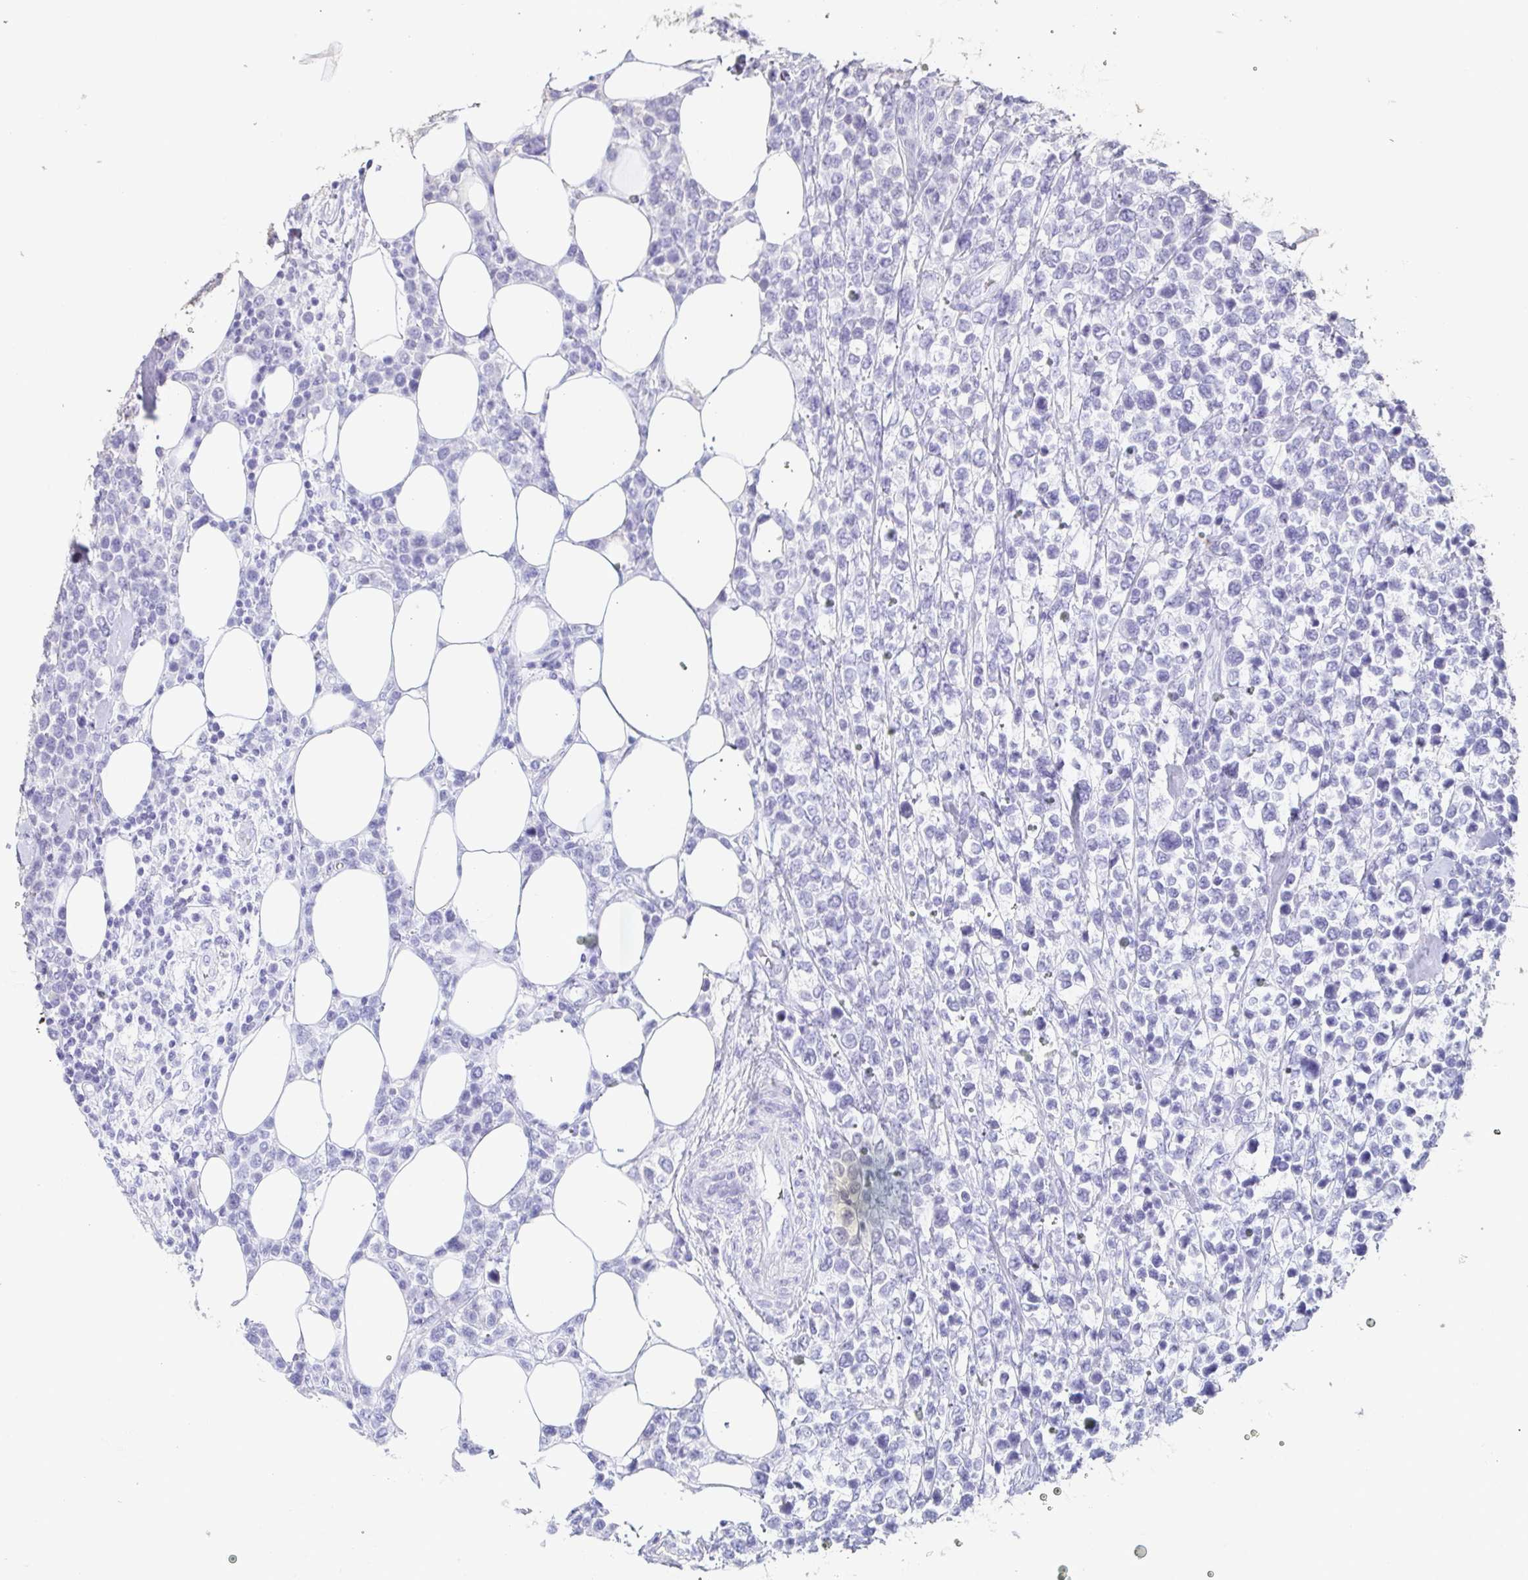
{"staining": {"intensity": "negative", "quantity": "none", "location": "none"}, "tissue": "lymphoma", "cell_type": "Tumor cells", "image_type": "cancer", "snomed": [{"axis": "morphology", "description": "Malignant lymphoma, non-Hodgkin's type, High grade"}, {"axis": "topography", "description": "Soft tissue"}], "caption": "Tumor cells are negative for brown protein staining in lymphoma.", "gene": "BPIFA2", "patient": {"sex": "female", "age": 56}}